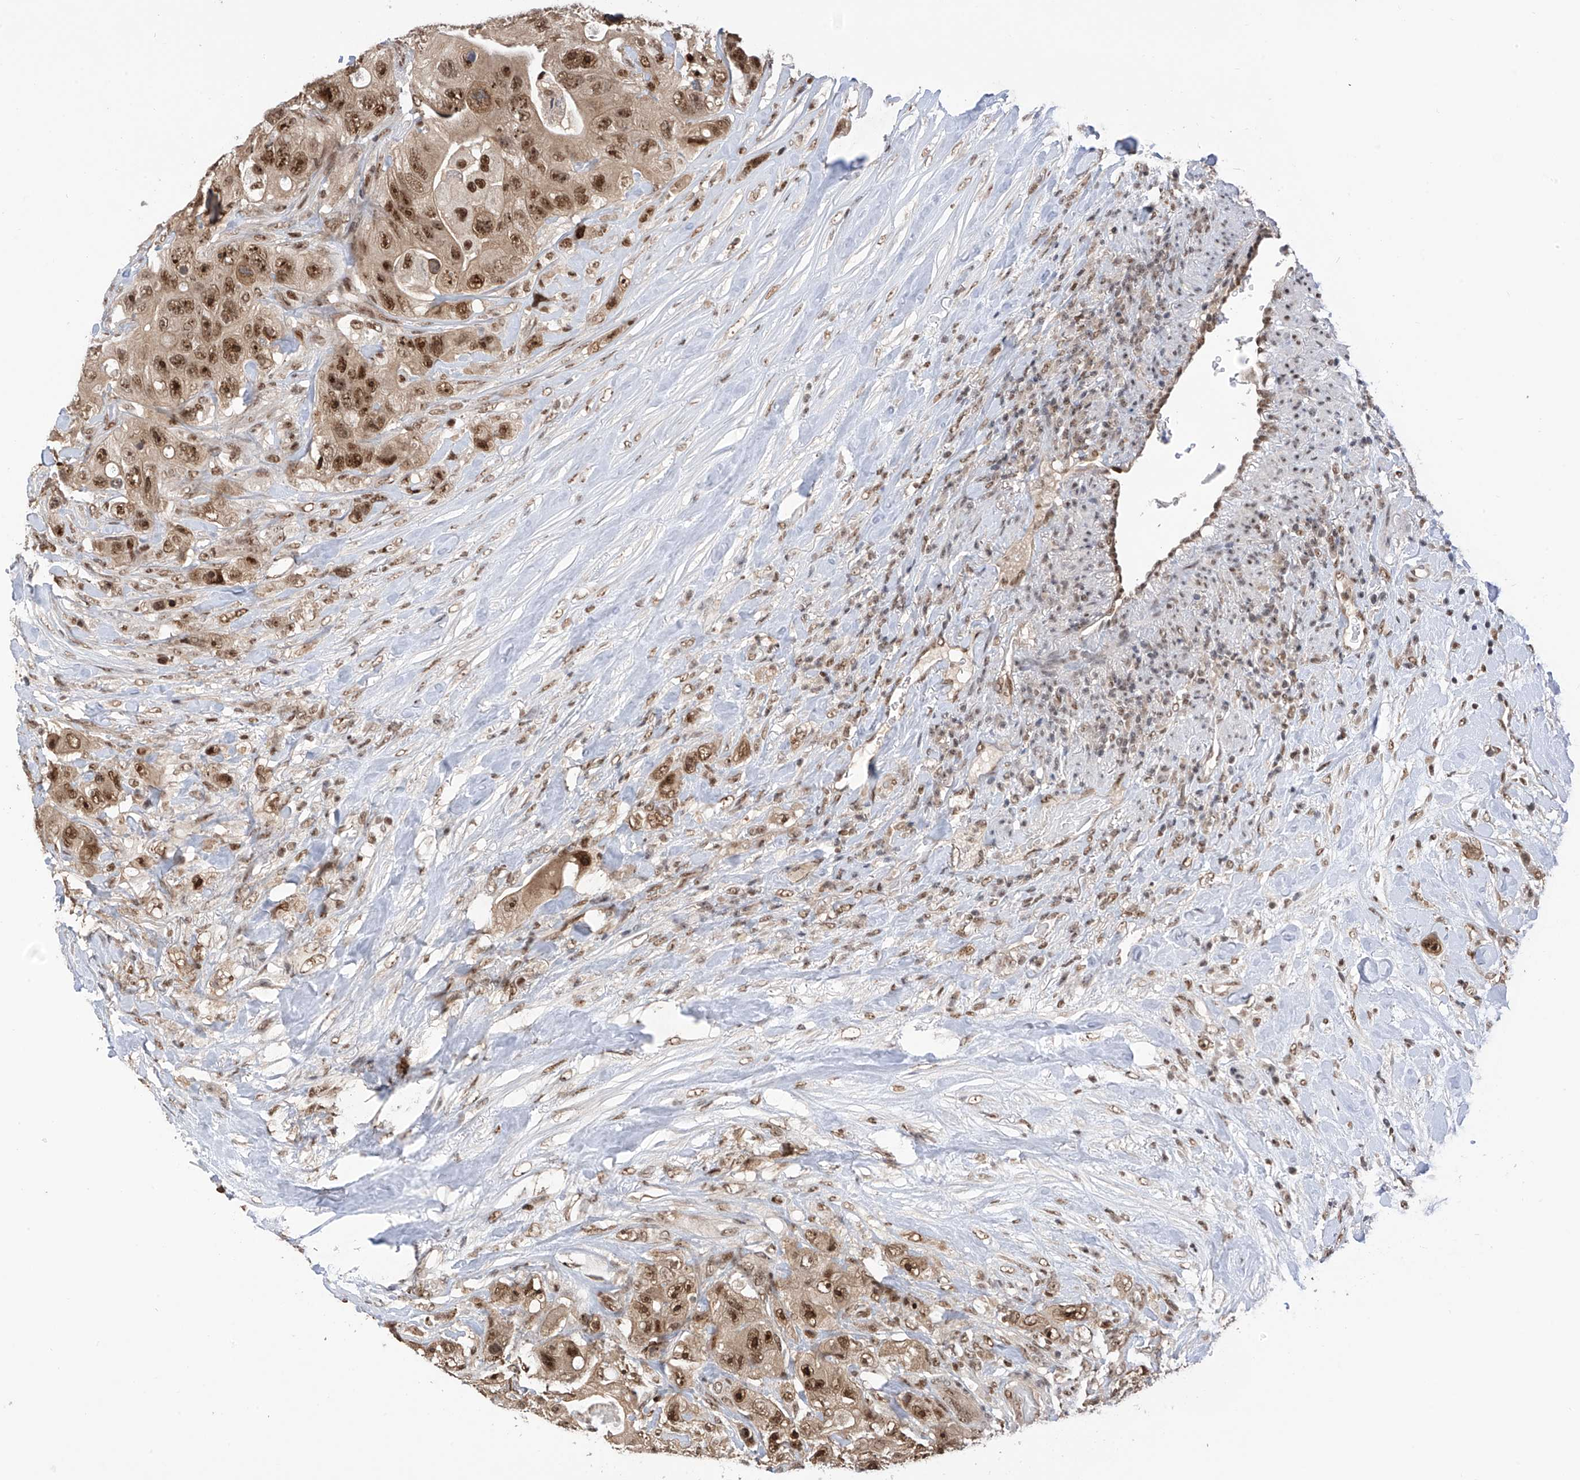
{"staining": {"intensity": "moderate", "quantity": ">75%", "location": "nuclear"}, "tissue": "colorectal cancer", "cell_type": "Tumor cells", "image_type": "cancer", "snomed": [{"axis": "morphology", "description": "Adenocarcinoma, NOS"}, {"axis": "topography", "description": "Colon"}], "caption": "A photomicrograph showing moderate nuclear positivity in approximately >75% of tumor cells in colorectal cancer, as visualized by brown immunohistochemical staining.", "gene": "RPAIN", "patient": {"sex": "female", "age": 46}}